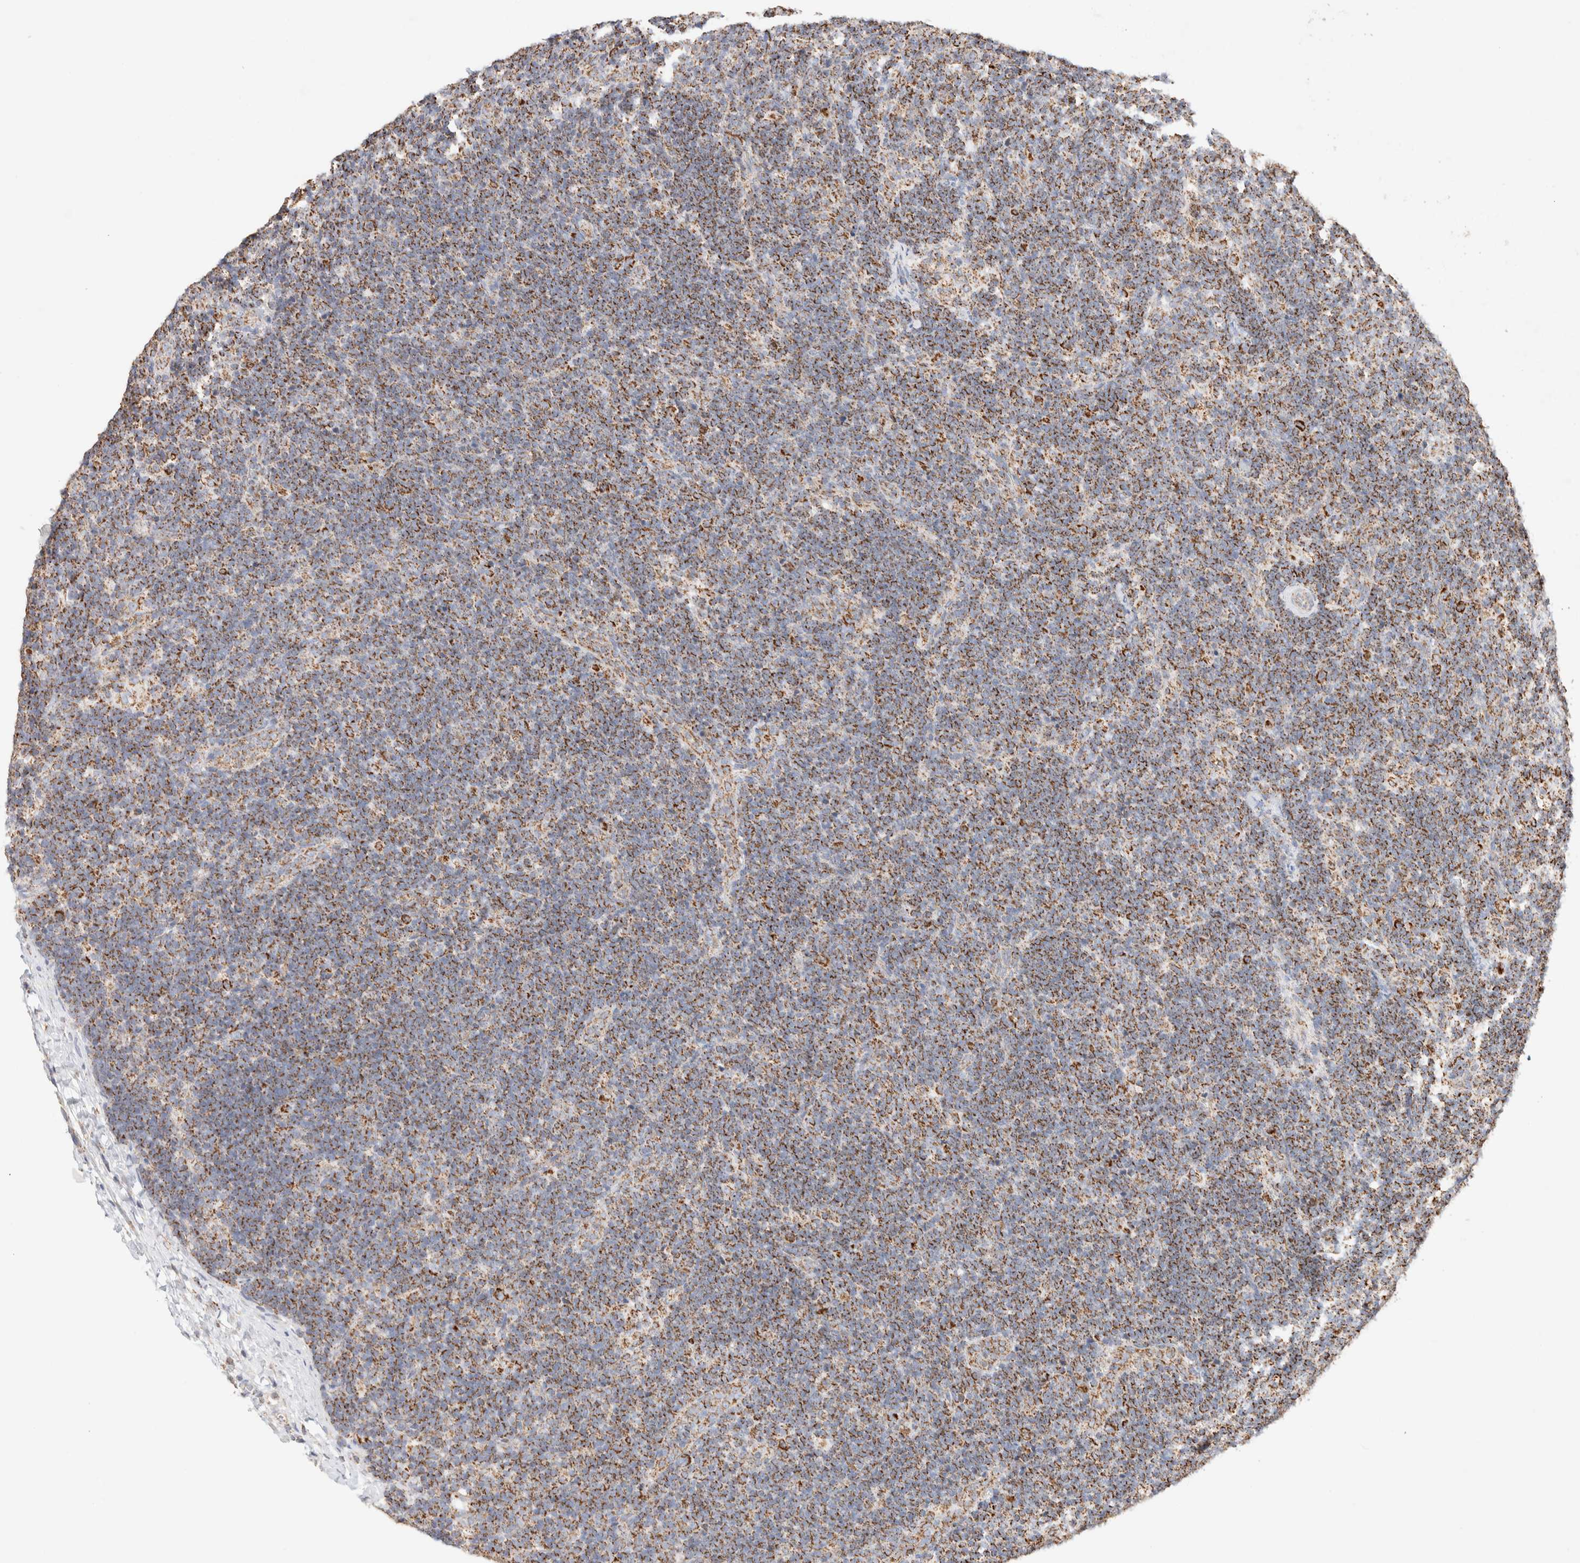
{"staining": {"intensity": "moderate", "quantity": ">75%", "location": "cytoplasmic/membranous"}, "tissue": "lymph node", "cell_type": "Germinal center cells", "image_type": "normal", "snomed": [{"axis": "morphology", "description": "Normal tissue, NOS"}, {"axis": "topography", "description": "Lymph node"}], "caption": "About >75% of germinal center cells in benign human lymph node exhibit moderate cytoplasmic/membranous protein expression as visualized by brown immunohistochemical staining.", "gene": "PHB2", "patient": {"sex": "female", "age": 22}}